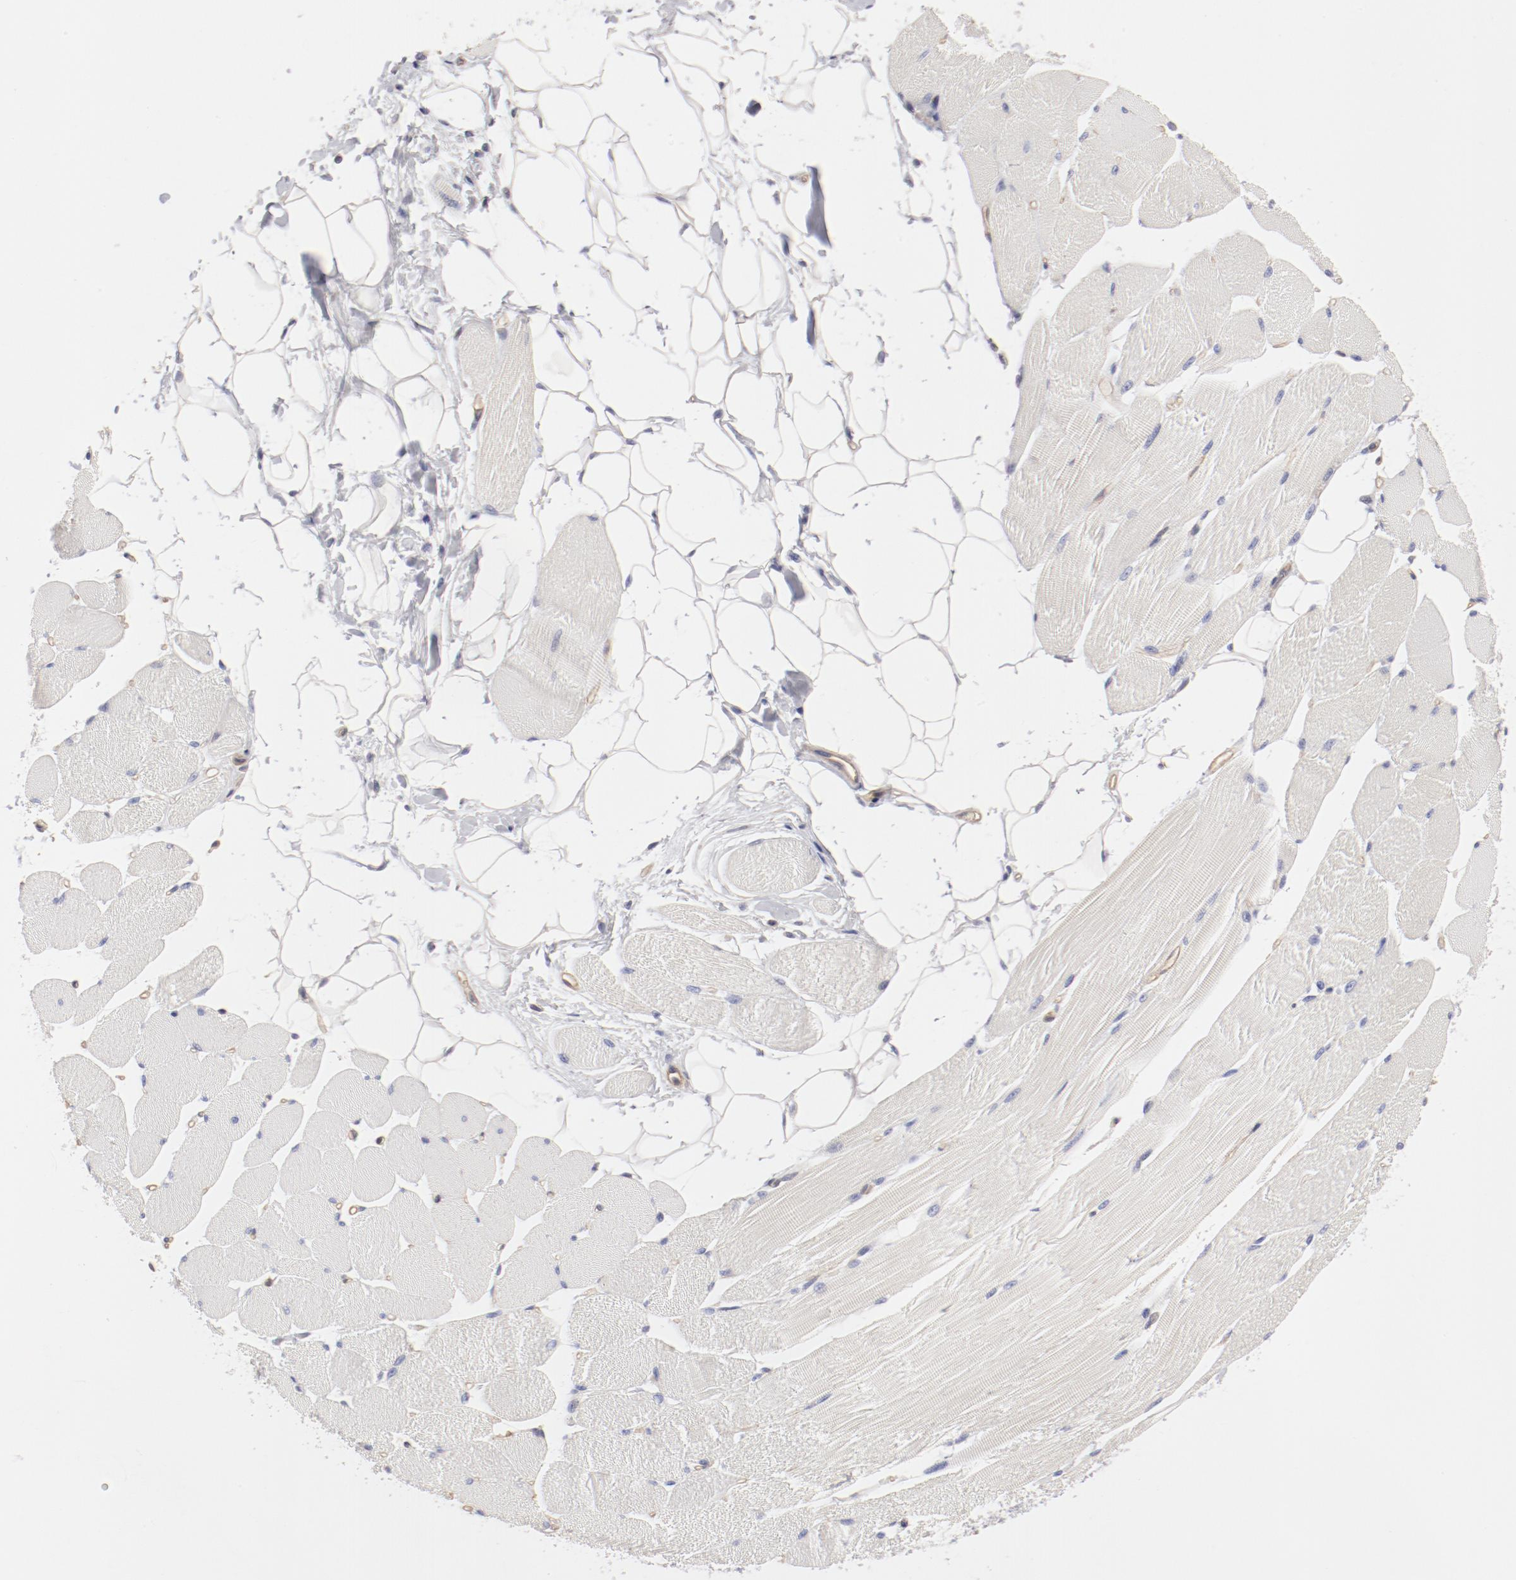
{"staining": {"intensity": "negative", "quantity": "none", "location": "none"}, "tissue": "skeletal muscle", "cell_type": "Myocytes", "image_type": "normal", "snomed": [{"axis": "morphology", "description": "Normal tissue, NOS"}, {"axis": "topography", "description": "Skeletal muscle"}, {"axis": "topography", "description": "Peripheral nerve tissue"}], "caption": "A high-resolution image shows immunohistochemistry staining of benign skeletal muscle, which displays no significant staining in myocytes. (IHC, brightfield microscopy, high magnification).", "gene": "LAX1", "patient": {"sex": "female", "age": 84}}